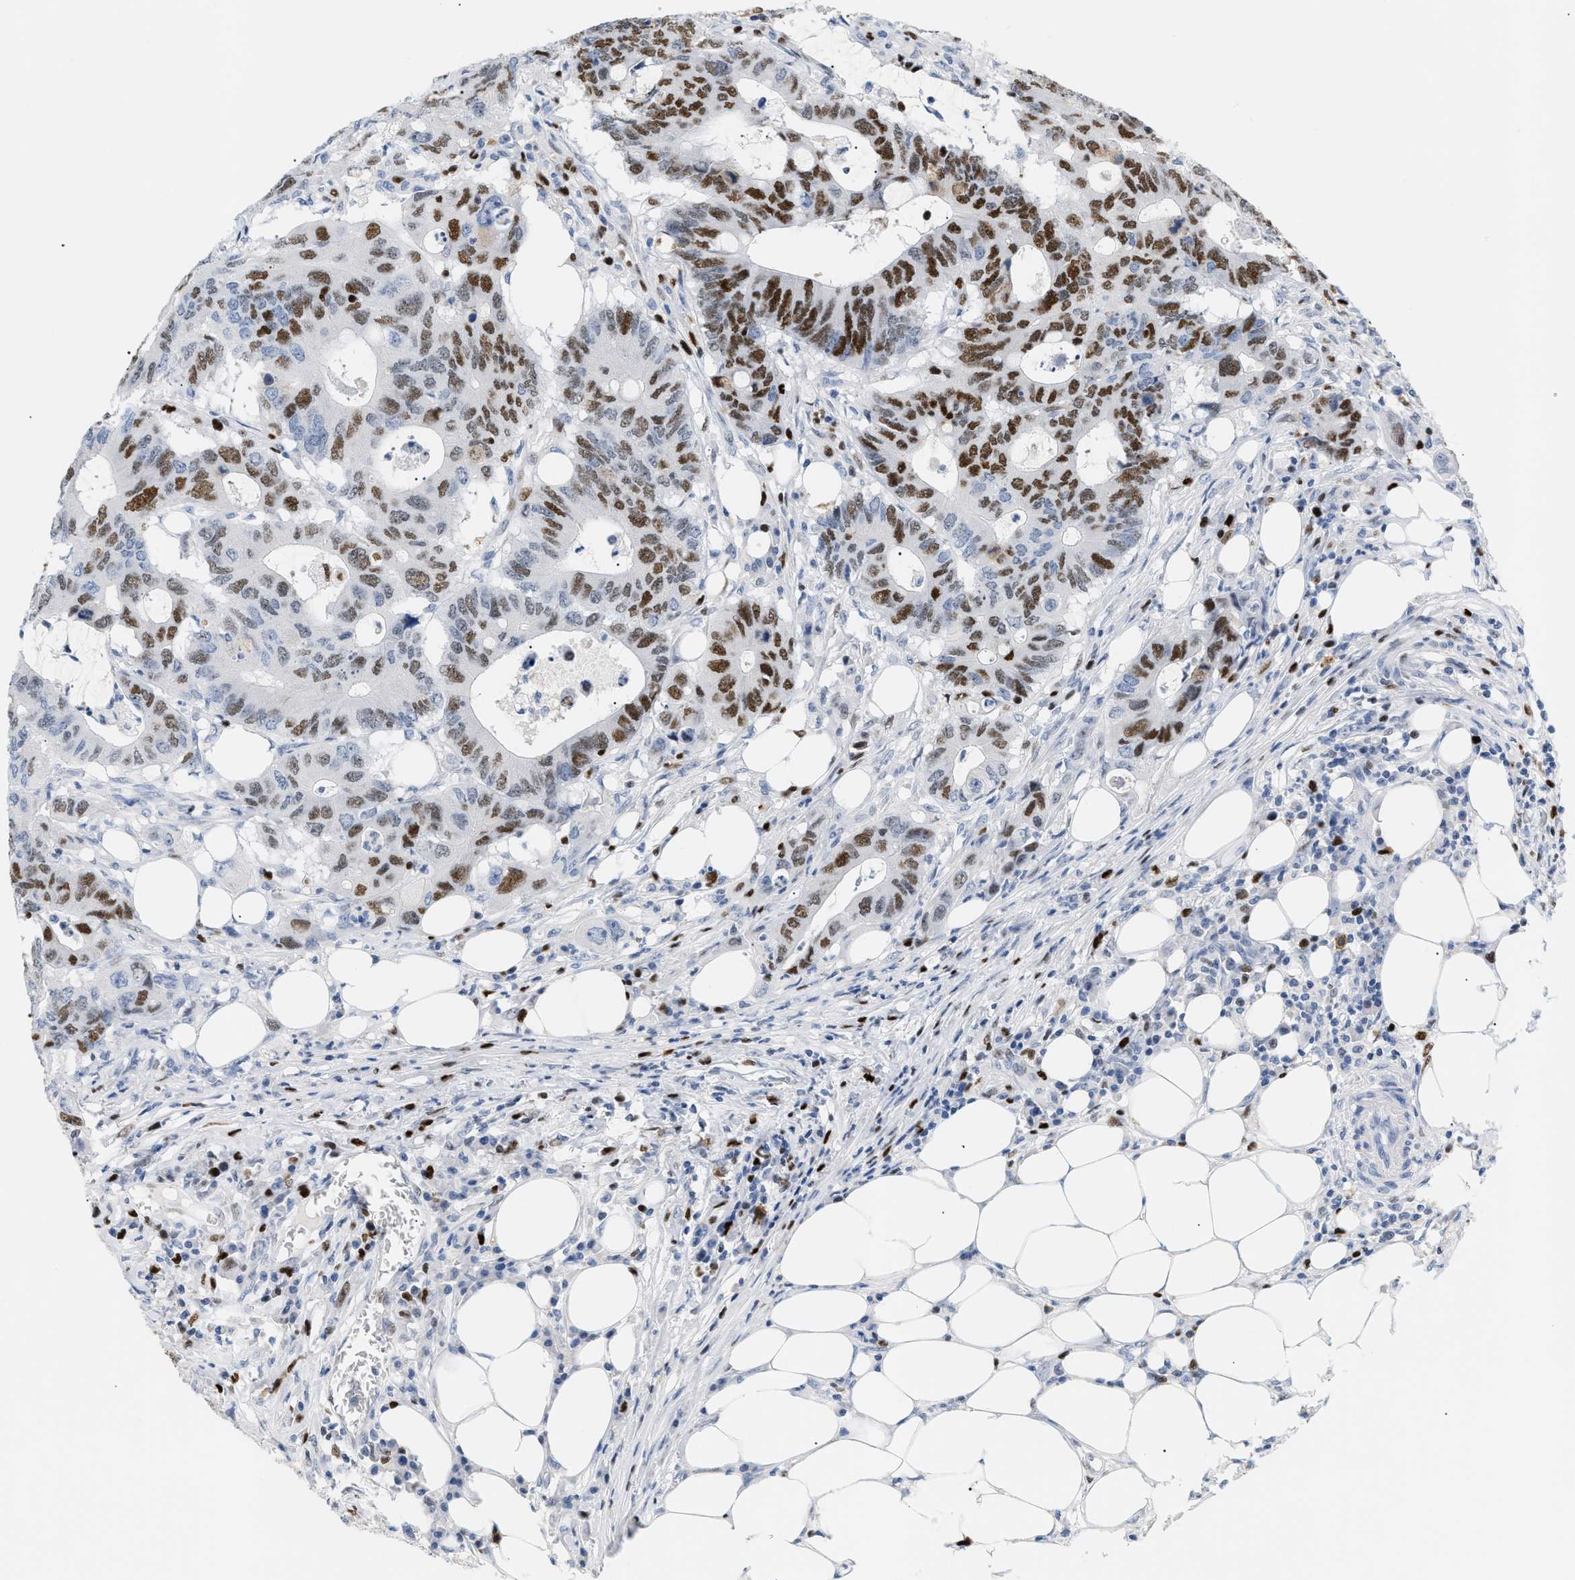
{"staining": {"intensity": "moderate", "quantity": "25%-75%", "location": "nuclear"}, "tissue": "colorectal cancer", "cell_type": "Tumor cells", "image_type": "cancer", "snomed": [{"axis": "morphology", "description": "Adenocarcinoma, NOS"}, {"axis": "topography", "description": "Colon"}], "caption": "Immunohistochemical staining of colorectal cancer shows medium levels of moderate nuclear positivity in about 25%-75% of tumor cells. (Stains: DAB in brown, nuclei in blue, Microscopy: brightfield microscopy at high magnification).", "gene": "MCM7", "patient": {"sex": "male", "age": 71}}